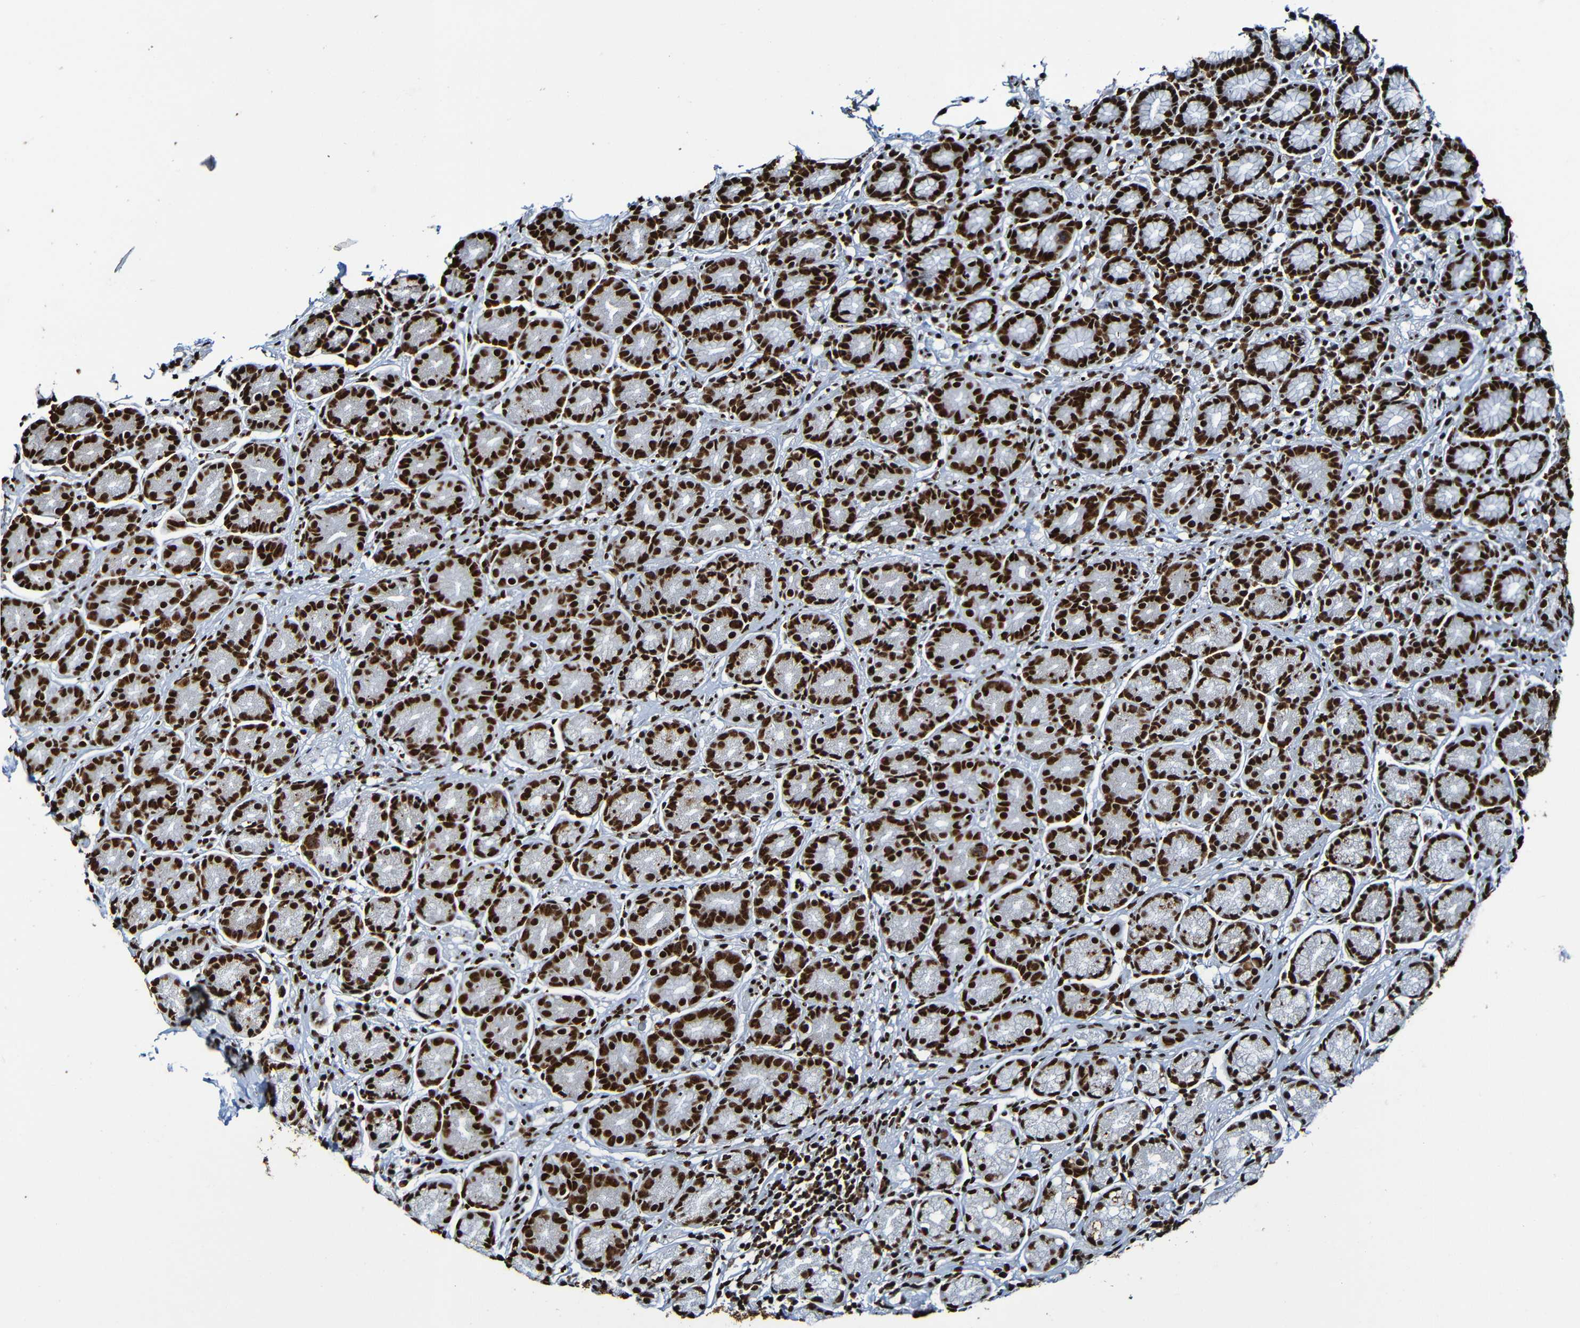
{"staining": {"intensity": "strong", "quantity": ">75%", "location": "nuclear"}, "tissue": "stomach", "cell_type": "Glandular cells", "image_type": "normal", "snomed": [{"axis": "morphology", "description": "Normal tissue, NOS"}, {"axis": "topography", "description": "Stomach, lower"}], "caption": "Stomach stained with a brown dye displays strong nuclear positive staining in approximately >75% of glandular cells.", "gene": "SRSF3", "patient": {"sex": "male", "age": 52}}